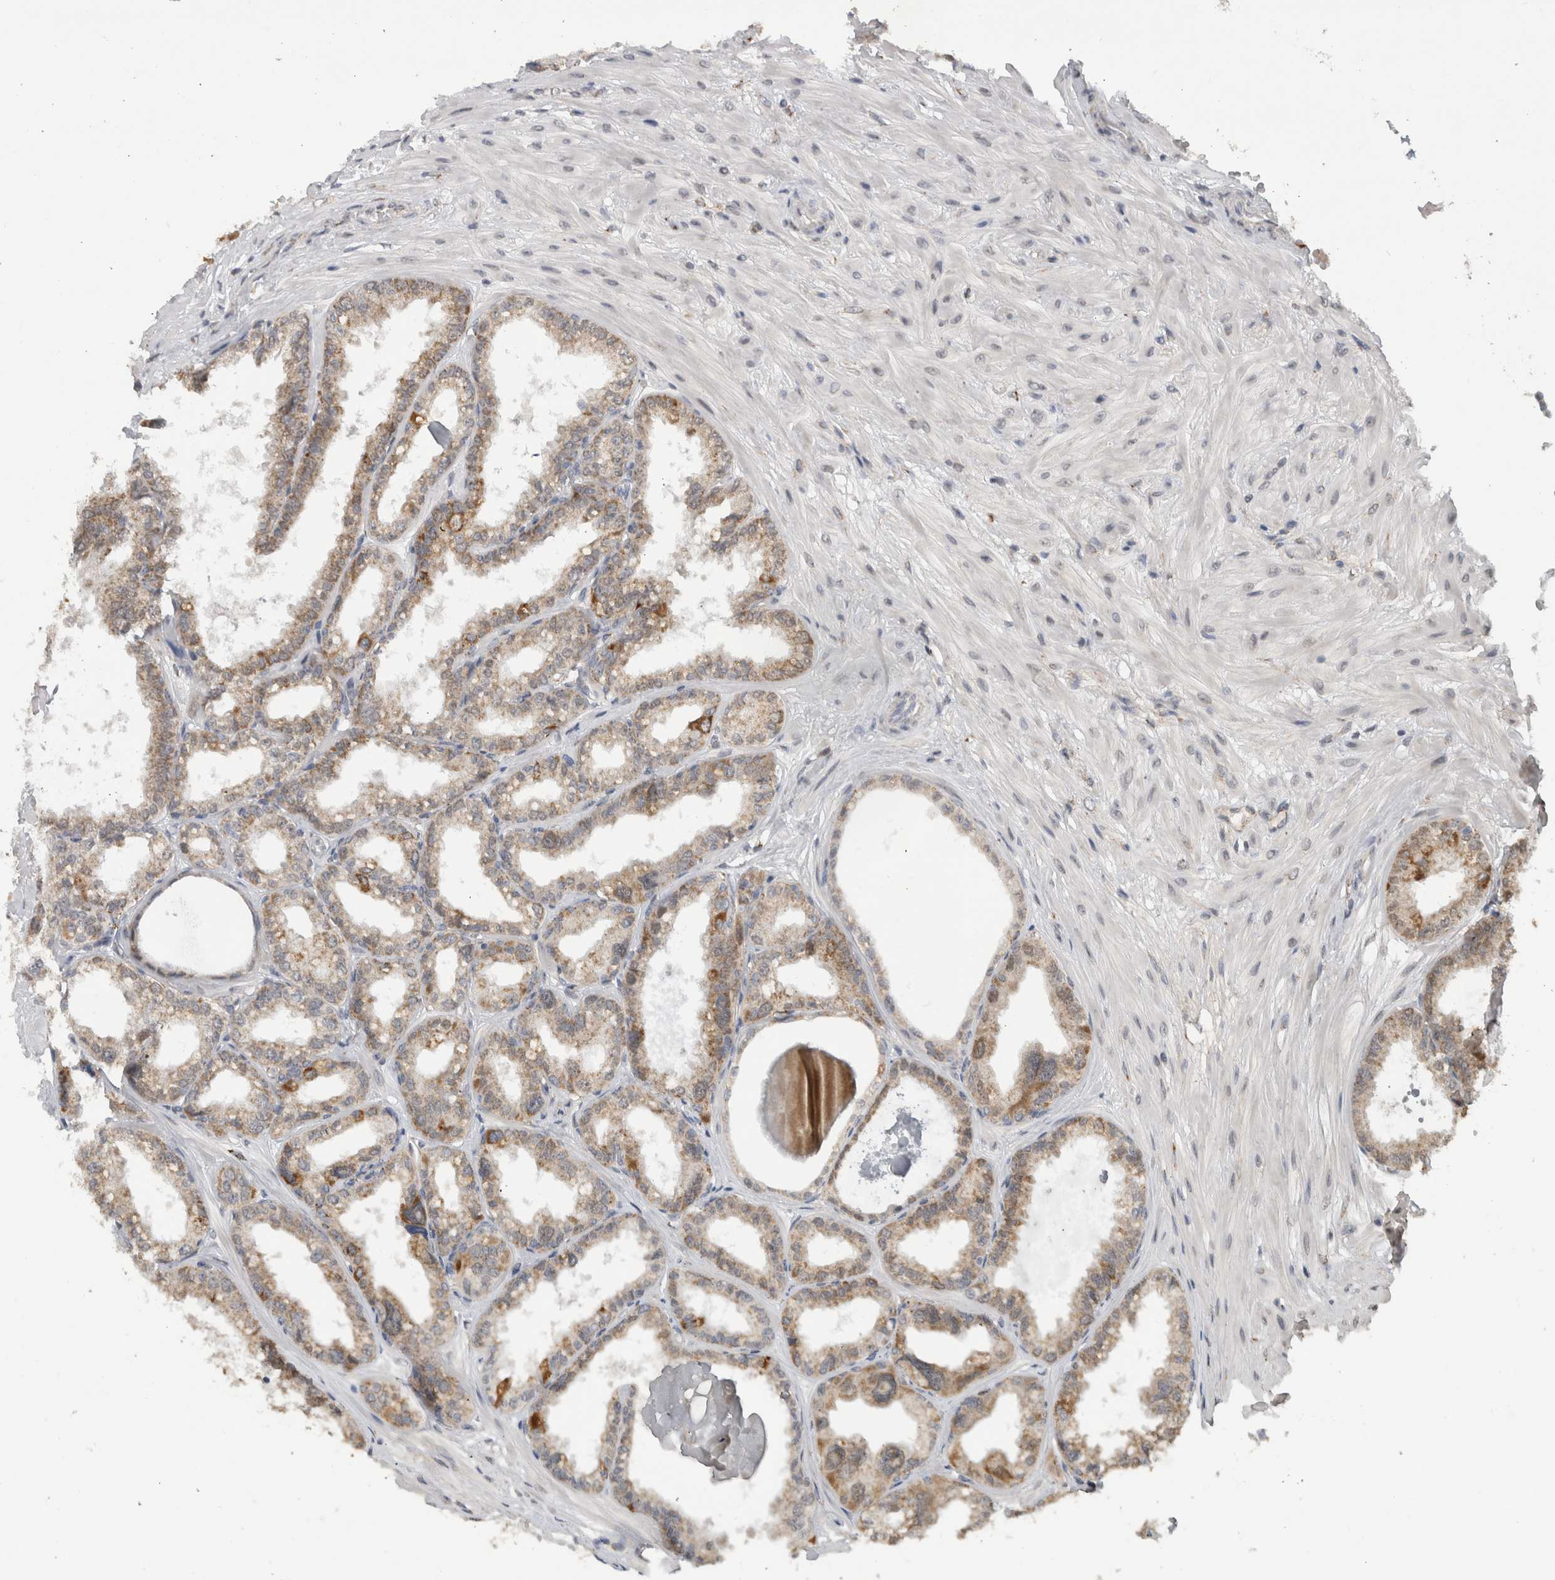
{"staining": {"intensity": "moderate", "quantity": ">75%", "location": "cytoplasmic/membranous"}, "tissue": "seminal vesicle", "cell_type": "Glandular cells", "image_type": "normal", "snomed": [{"axis": "morphology", "description": "Normal tissue, NOS"}, {"axis": "topography", "description": "Prostate"}, {"axis": "topography", "description": "Seminal veicle"}], "caption": "Seminal vesicle stained with immunohistochemistry shows moderate cytoplasmic/membranous staining in approximately >75% of glandular cells.", "gene": "DYRK2", "patient": {"sex": "male", "age": 51}}